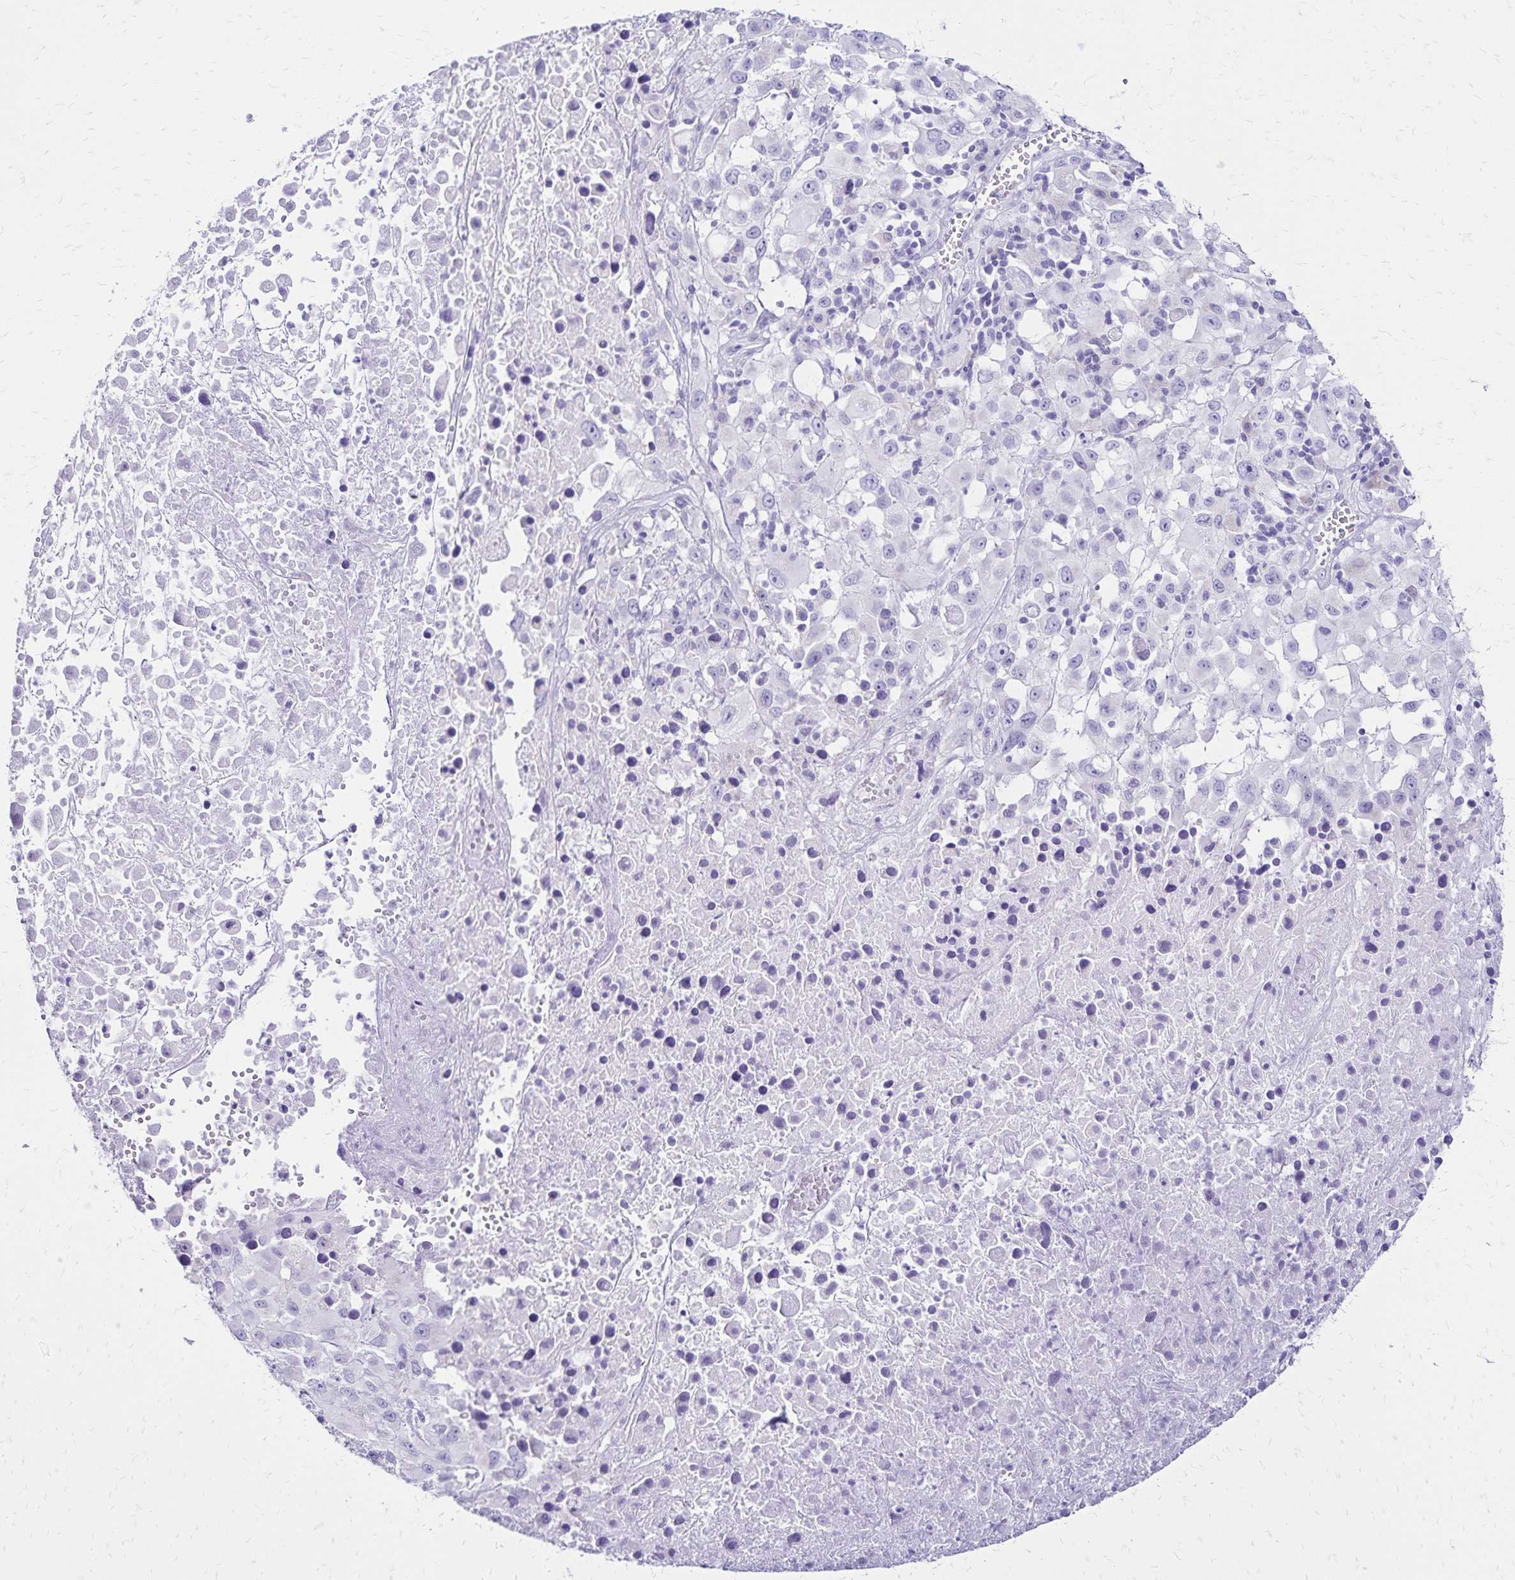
{"staining": {"intensity": "negative", "quantity": "none", "location": "none"}, "tissue": "melanoma", "cell_type": "Tumor cells", "image_type": "cancer", "snomed": [{"axis": "morphology", "description": "Malignant melanoma, Metastatic site"}, {"axis": "topography", "description": "Soft tissue"}], "caption": "There is no significant staining in tumor cells of malignant melanoma (metastatic site).", "gene": "LIN28B", "patient": {"sex": "male", "age": 50}}